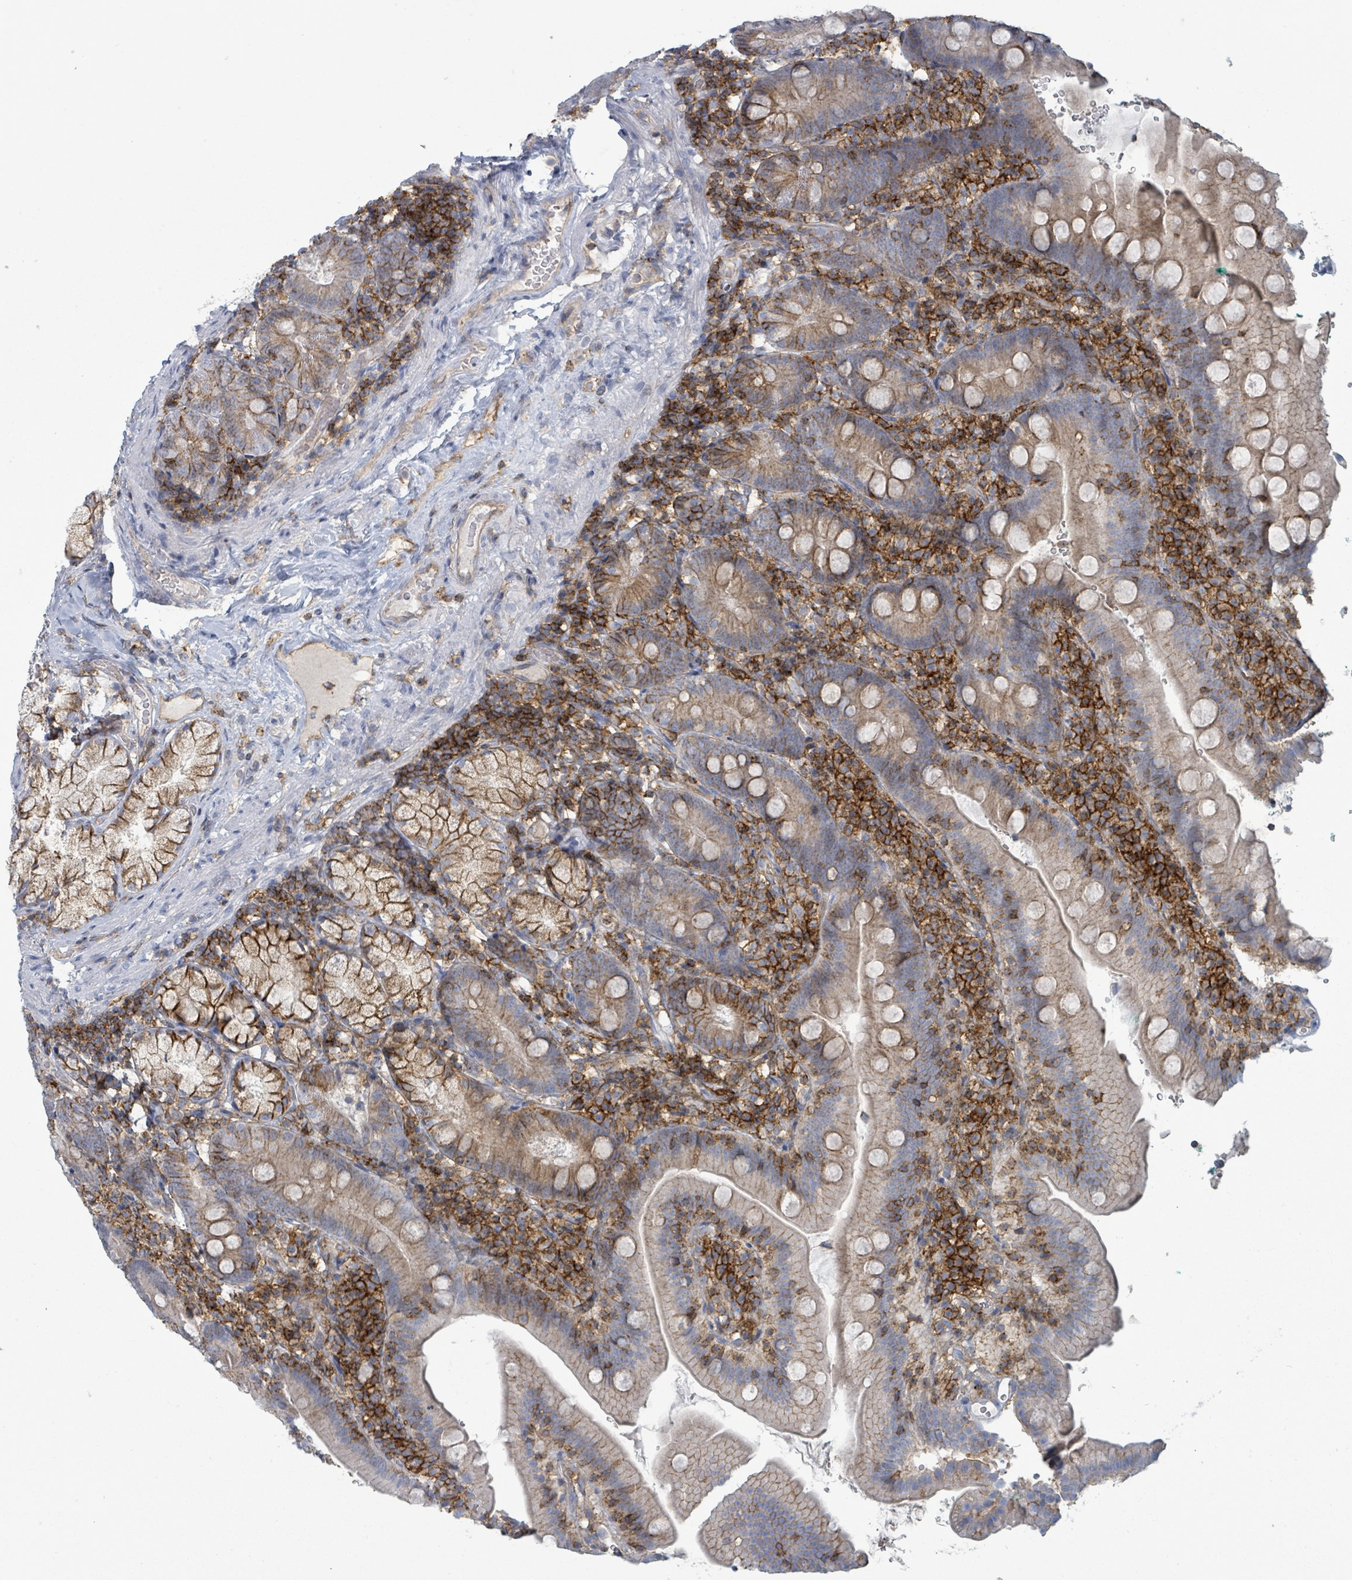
{"staining": {"intensity": "strong", "quantity": "<25%", "location": "cytoplasmic/membranous"}, "tissue": "duodenum", "cell_type": "Glandular cells", "image_type": "normal", "snomed": [{"axis": "morphology", "description": "Normal tissue, NOS"}, {"axis": "topography", "description": "Duodenum"}], "caption": "Immunohistochemical staining of normal human duodenum exhibits medium levels of strong cytoplasmic/membranous expression in approximately <25% of glandular cells. The protein of interest is stained brown, and the nuclei are stained in blue (DAB IHC with brightfield microscopy, high magnification).", "gene": "TNFRSF14", "patient": {"sex": "female", "age": 67}}